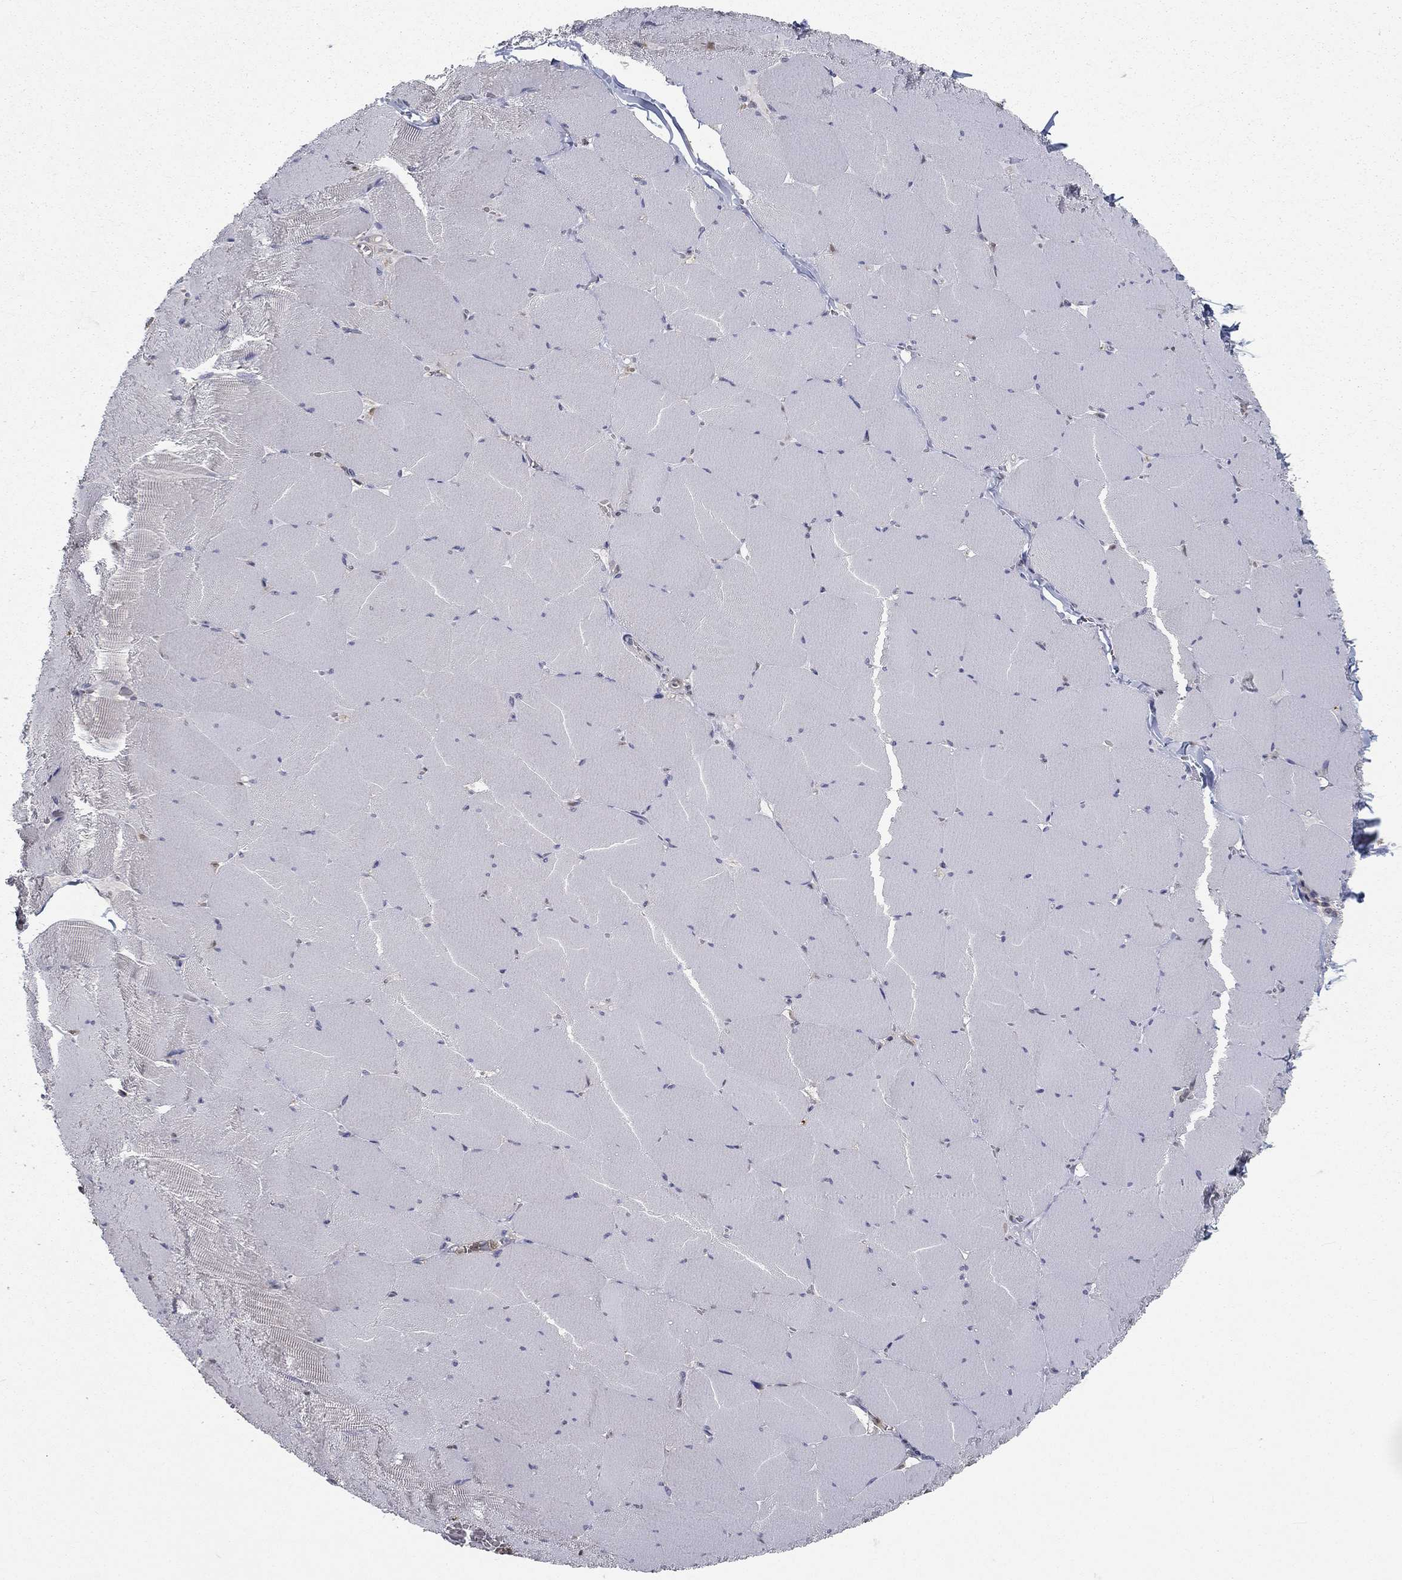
{"staining": {"intensity": "negative", "quantity": "none", "location": "none"}, "tissue": "skeletal muscle", "cell_type": "Myocytes", "image_type": "normal", "snomed": [{"axis": "morphology", "description": "Normal tissue, NOS"}, {"axis": "morphology", "description": "Malignant melanoma, Metastatic site"}, {"axis": "topography", "description": "Skeletal muscle"}], "caption": "Immunohistochemical staining of benign skeletal muscle displays no significant expression in myocytes. (Brightfield microscopy of DAB immunohistochemistry at high magnification).", "gene": "NIT2", "patient": {"sex": "male", "age": 50}}